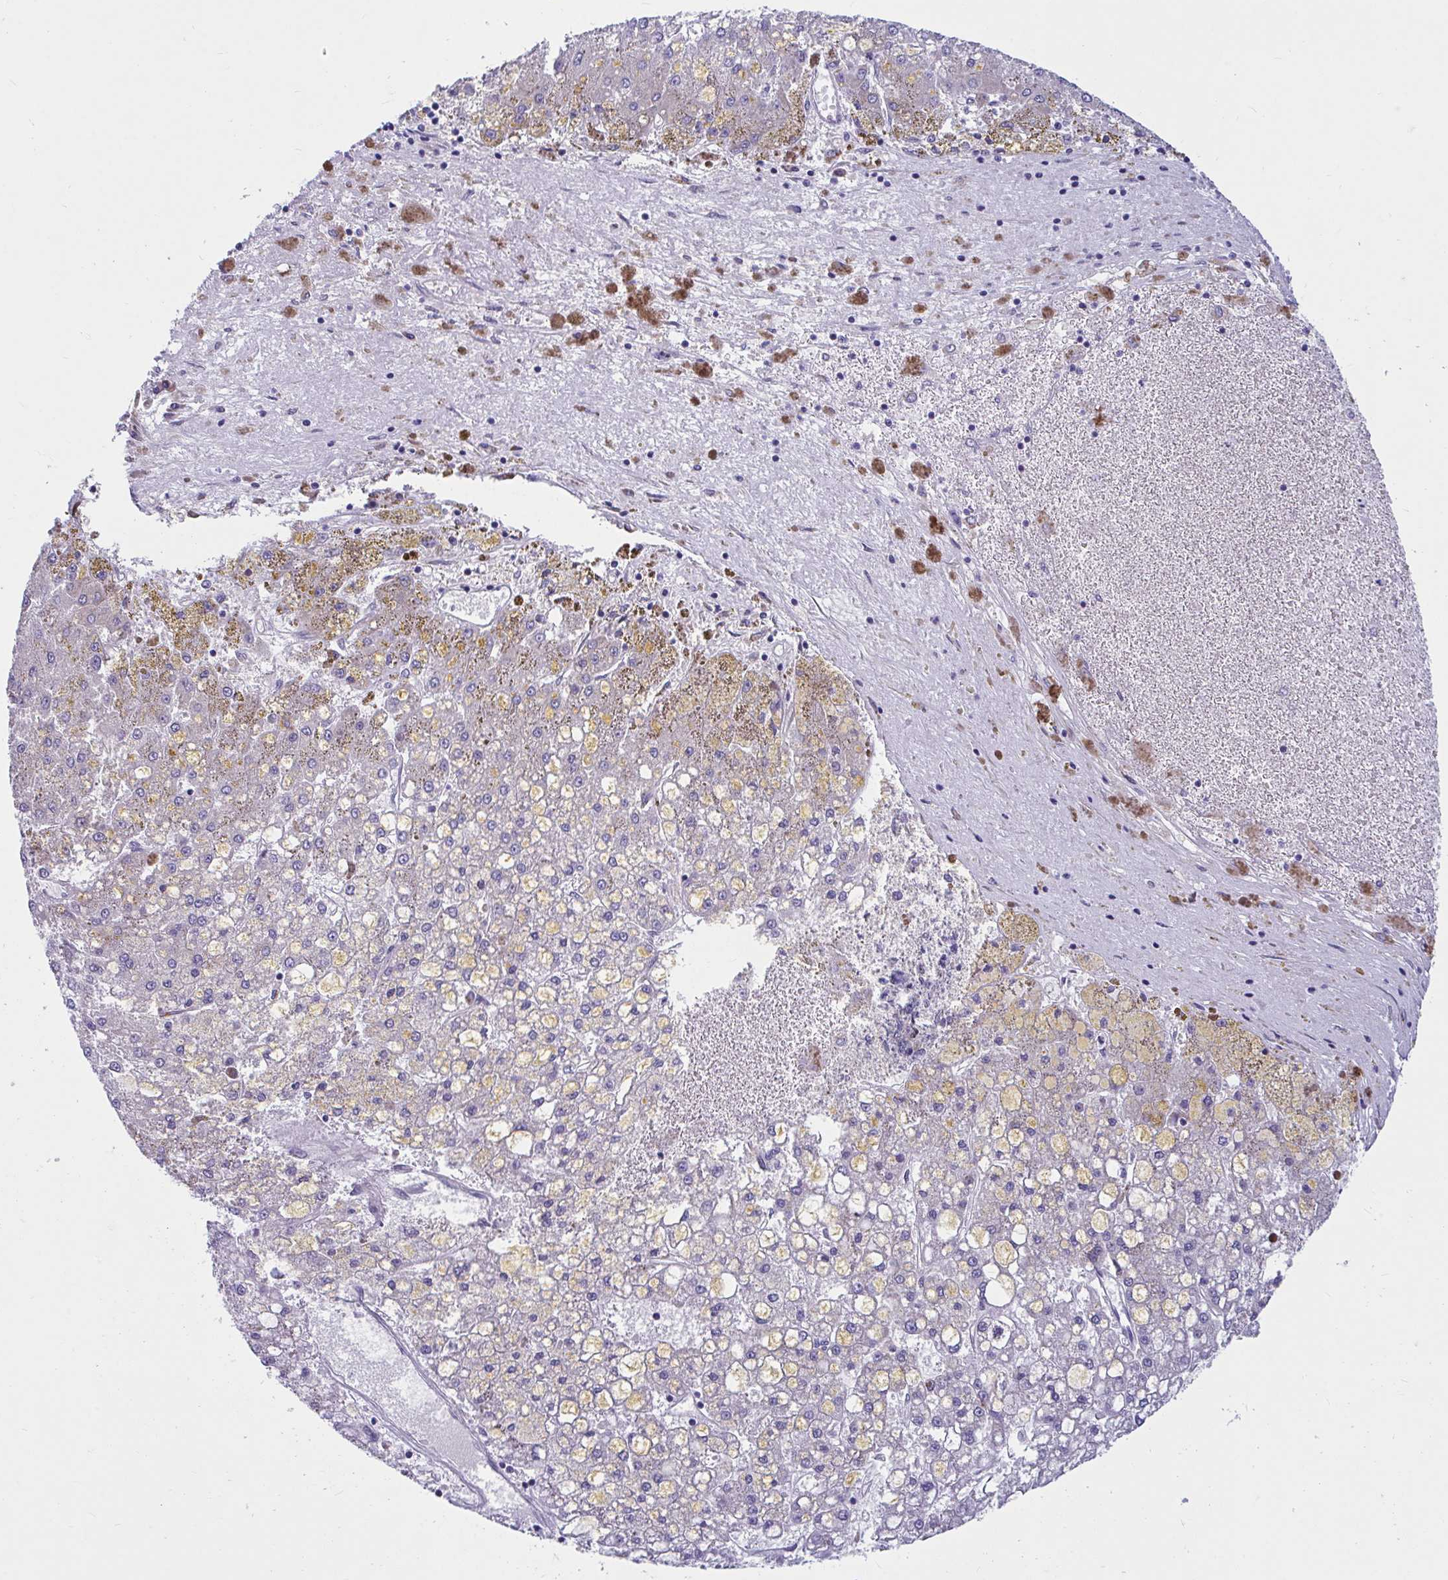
{"staining": {"intensity": "negative", "quantity": "none", "location": "none"}, "tissue": "liver cancer", "cell_type": "Tumor cells", "image_type": "cancer", "snomed": [{"axis": "morphology", "description": "Carcinoma, Hepatocellular, NOS"}, {"axis": "topography", "description": "Liver"}], "caption": "Immunohistochemical staining of human liver cancer exhibits no significant staining in tumor cells.", "gene": "WBP1", "patient": {"sex": "male", "age": 67}}